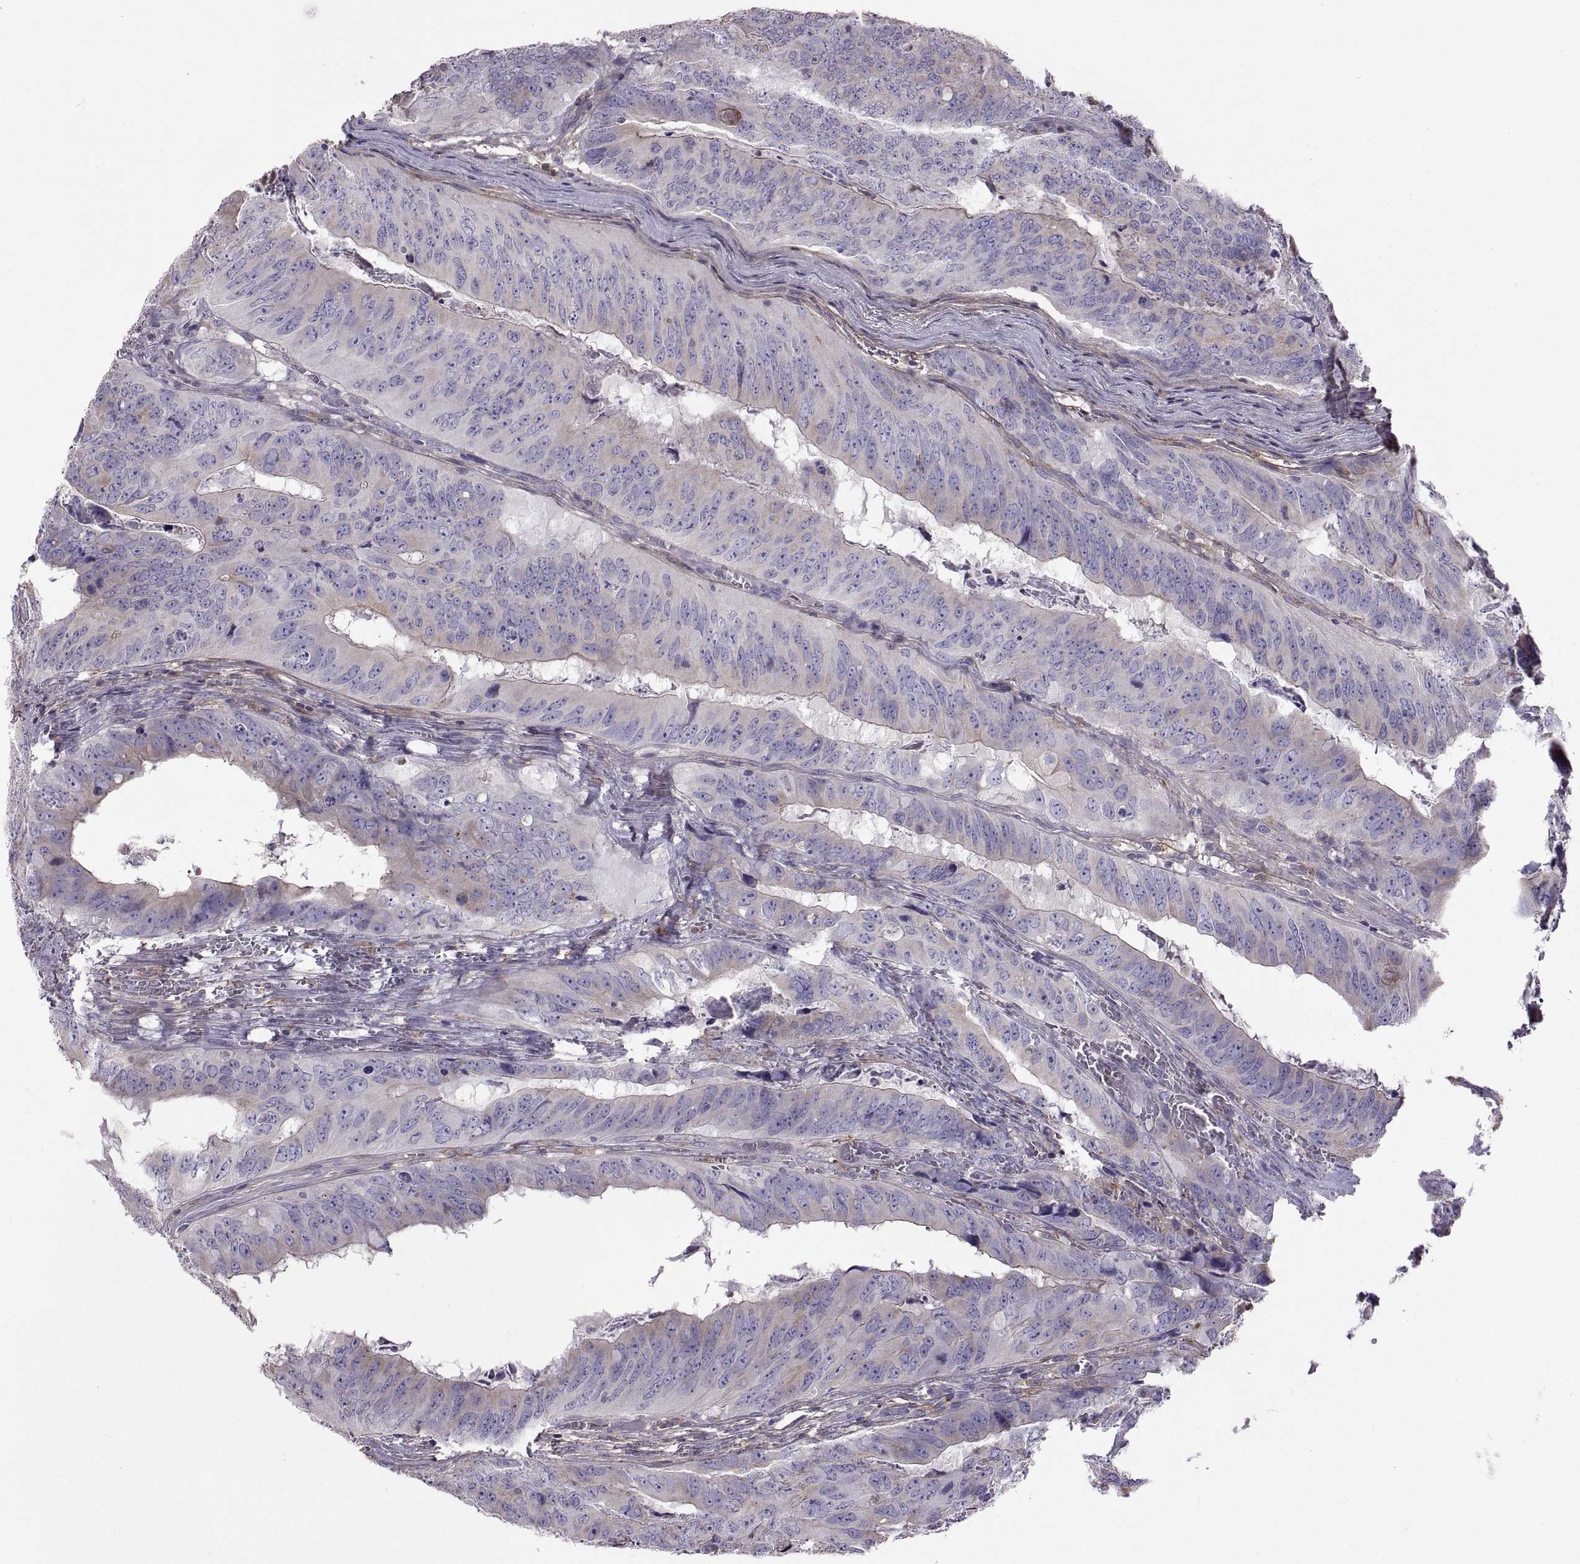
{"staining": {"intensity": "weak", "quantity": "<25%", "location": "cytoplasmic/membranous"}, "tissue": "colorectal cancer", "cell_type": "Tumor cells", "image_type": "cancer", "snomed": [{"axis": "morphology", "description": "Adenocarcinoma, NOS"}, {"axis": "topography", "description": "Colon"}], "caption": "Photomicrograph shows no significant protein positivity in tumor cells of colorectal cancer (adenocarcinoma).", "gene": "EMILIN2", "patient": {"sex": "male", "age": 79}}